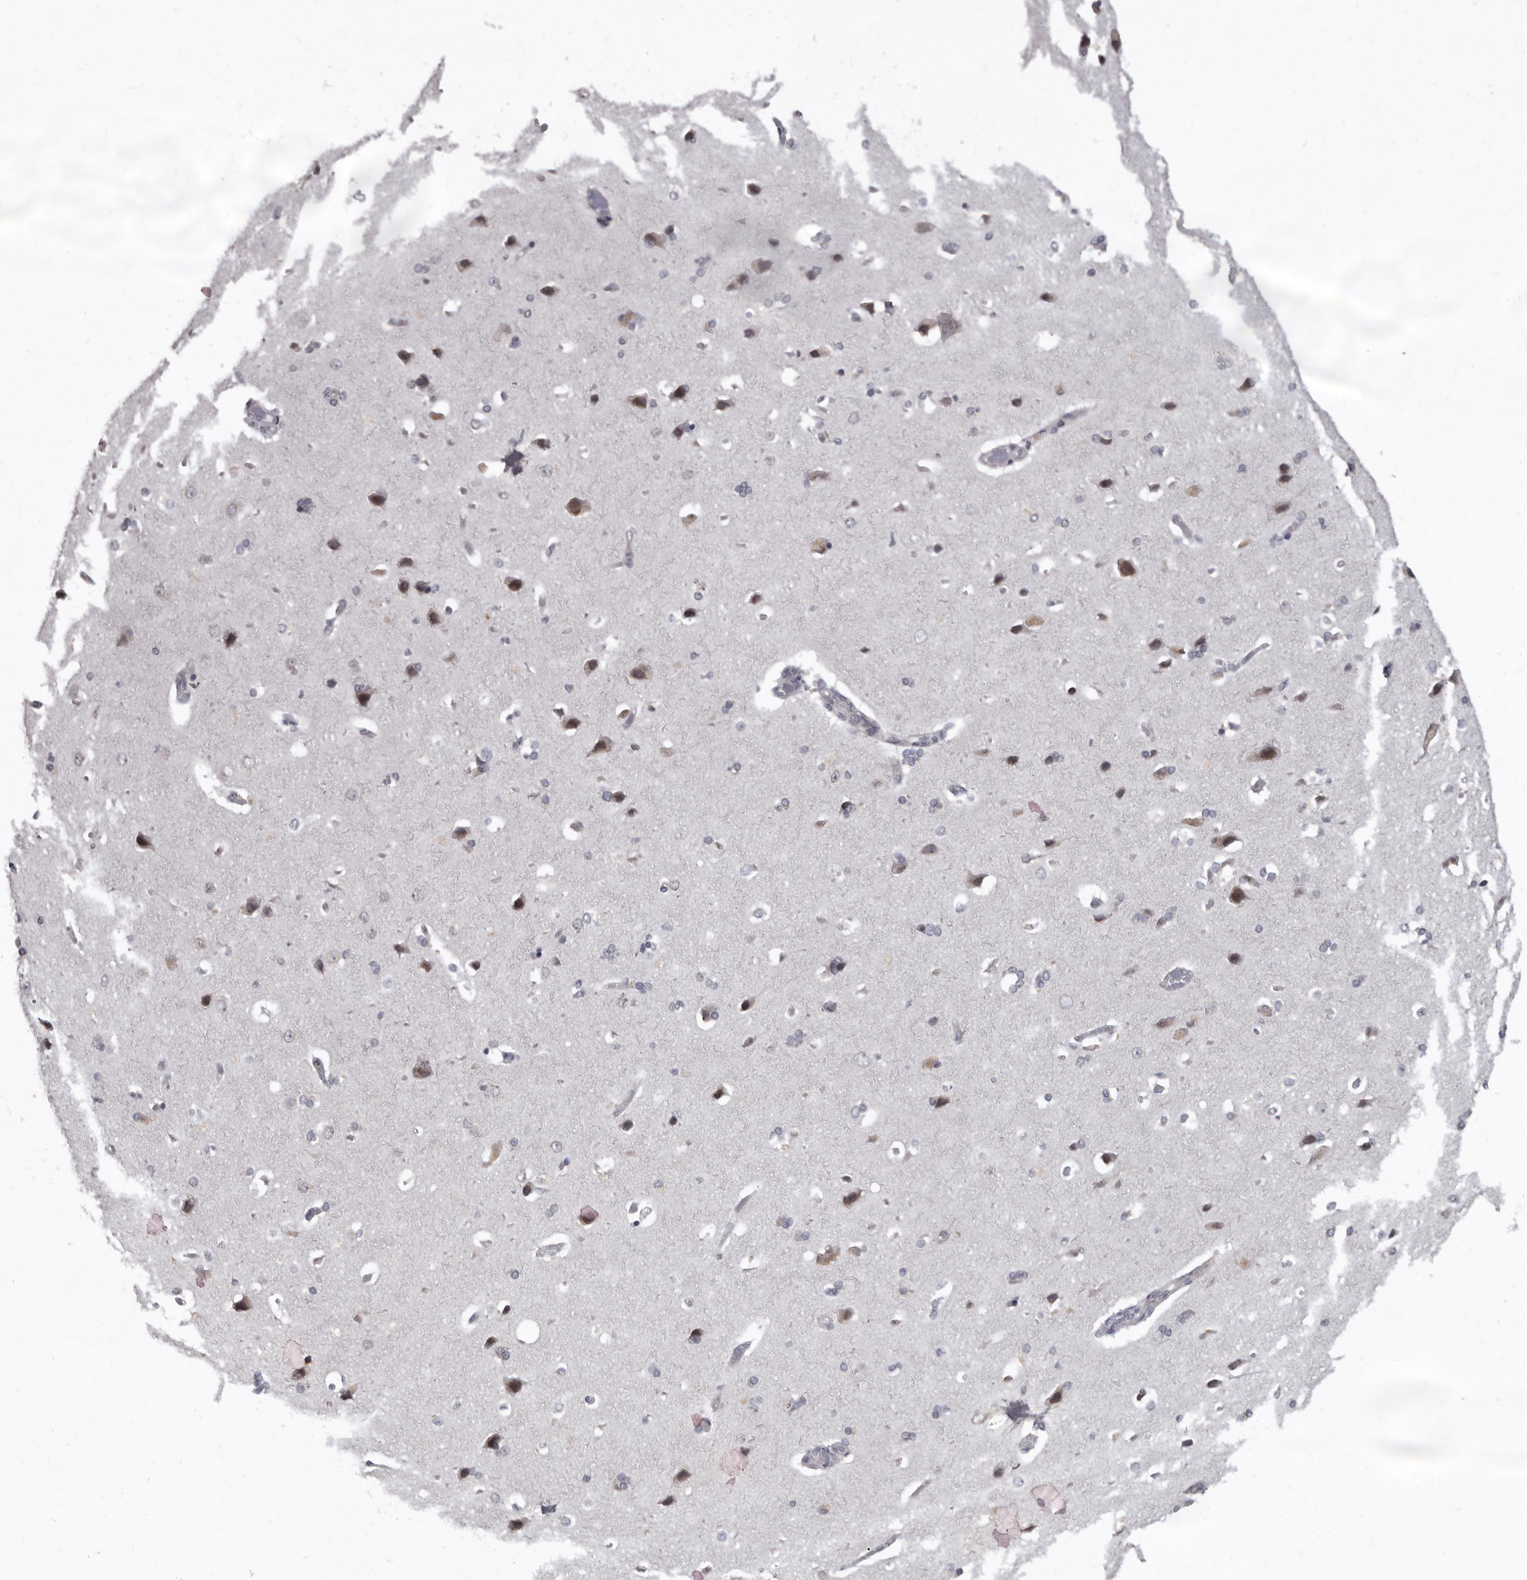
{"staining": {"intensity": "negative", "quantity": "none", "location": "none"}, "tissue": "cerebral cortex", "cell_type": "Endothelial cells", "image_type": "normal", "snomed": [{"axis": "morphology", "description": "Normal tissue, NOS"}, {"axis": "topography", "description": "Cerebral cortex"}], "caption": "Immunohistochemical staining of unremarkable human cerebral cortex shows no significant expression in endothelial cells.", "gene": "SULT1E1", "patient": {"sex": "male", "age": 62}}